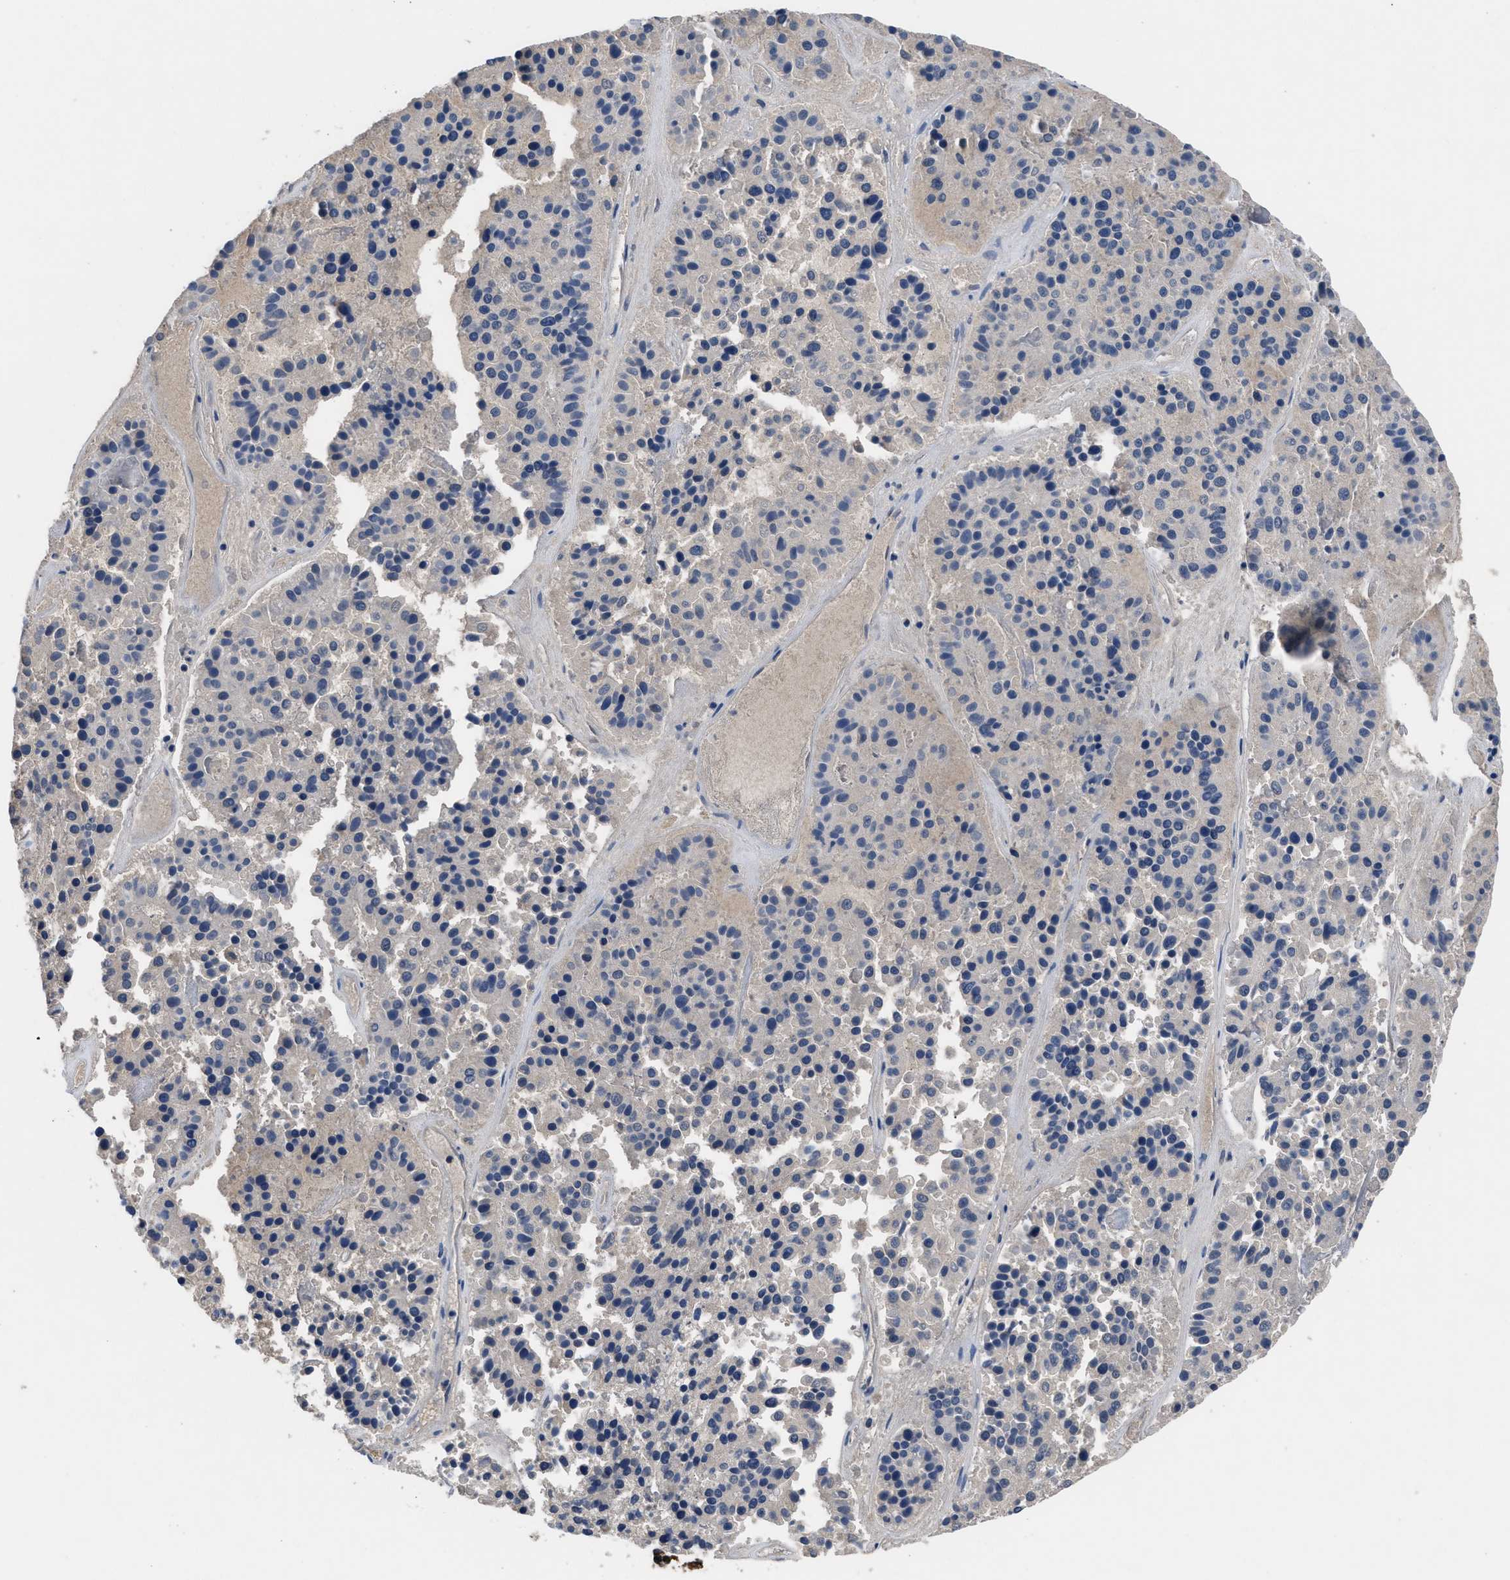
{"staining": {"intensity": "negative", "quantity": "none", "location": "none"}, "tissue": "pancreatic cancer", "cell_type": "Tumor cells", "image_type": "cancer", "snomed": [{"axis": "morphology", "description": "Adenocarcinoma, NOS"}, {"axis": "topography", "description": "Pancreas"}], "caption": "Pancreatic adenocarcinoma stained for a protein using immunohistochemistry (IHC) shows no positivity tumor cells.", "gene": "YBEY", "patient": {"sex": "male", "age": 50}}